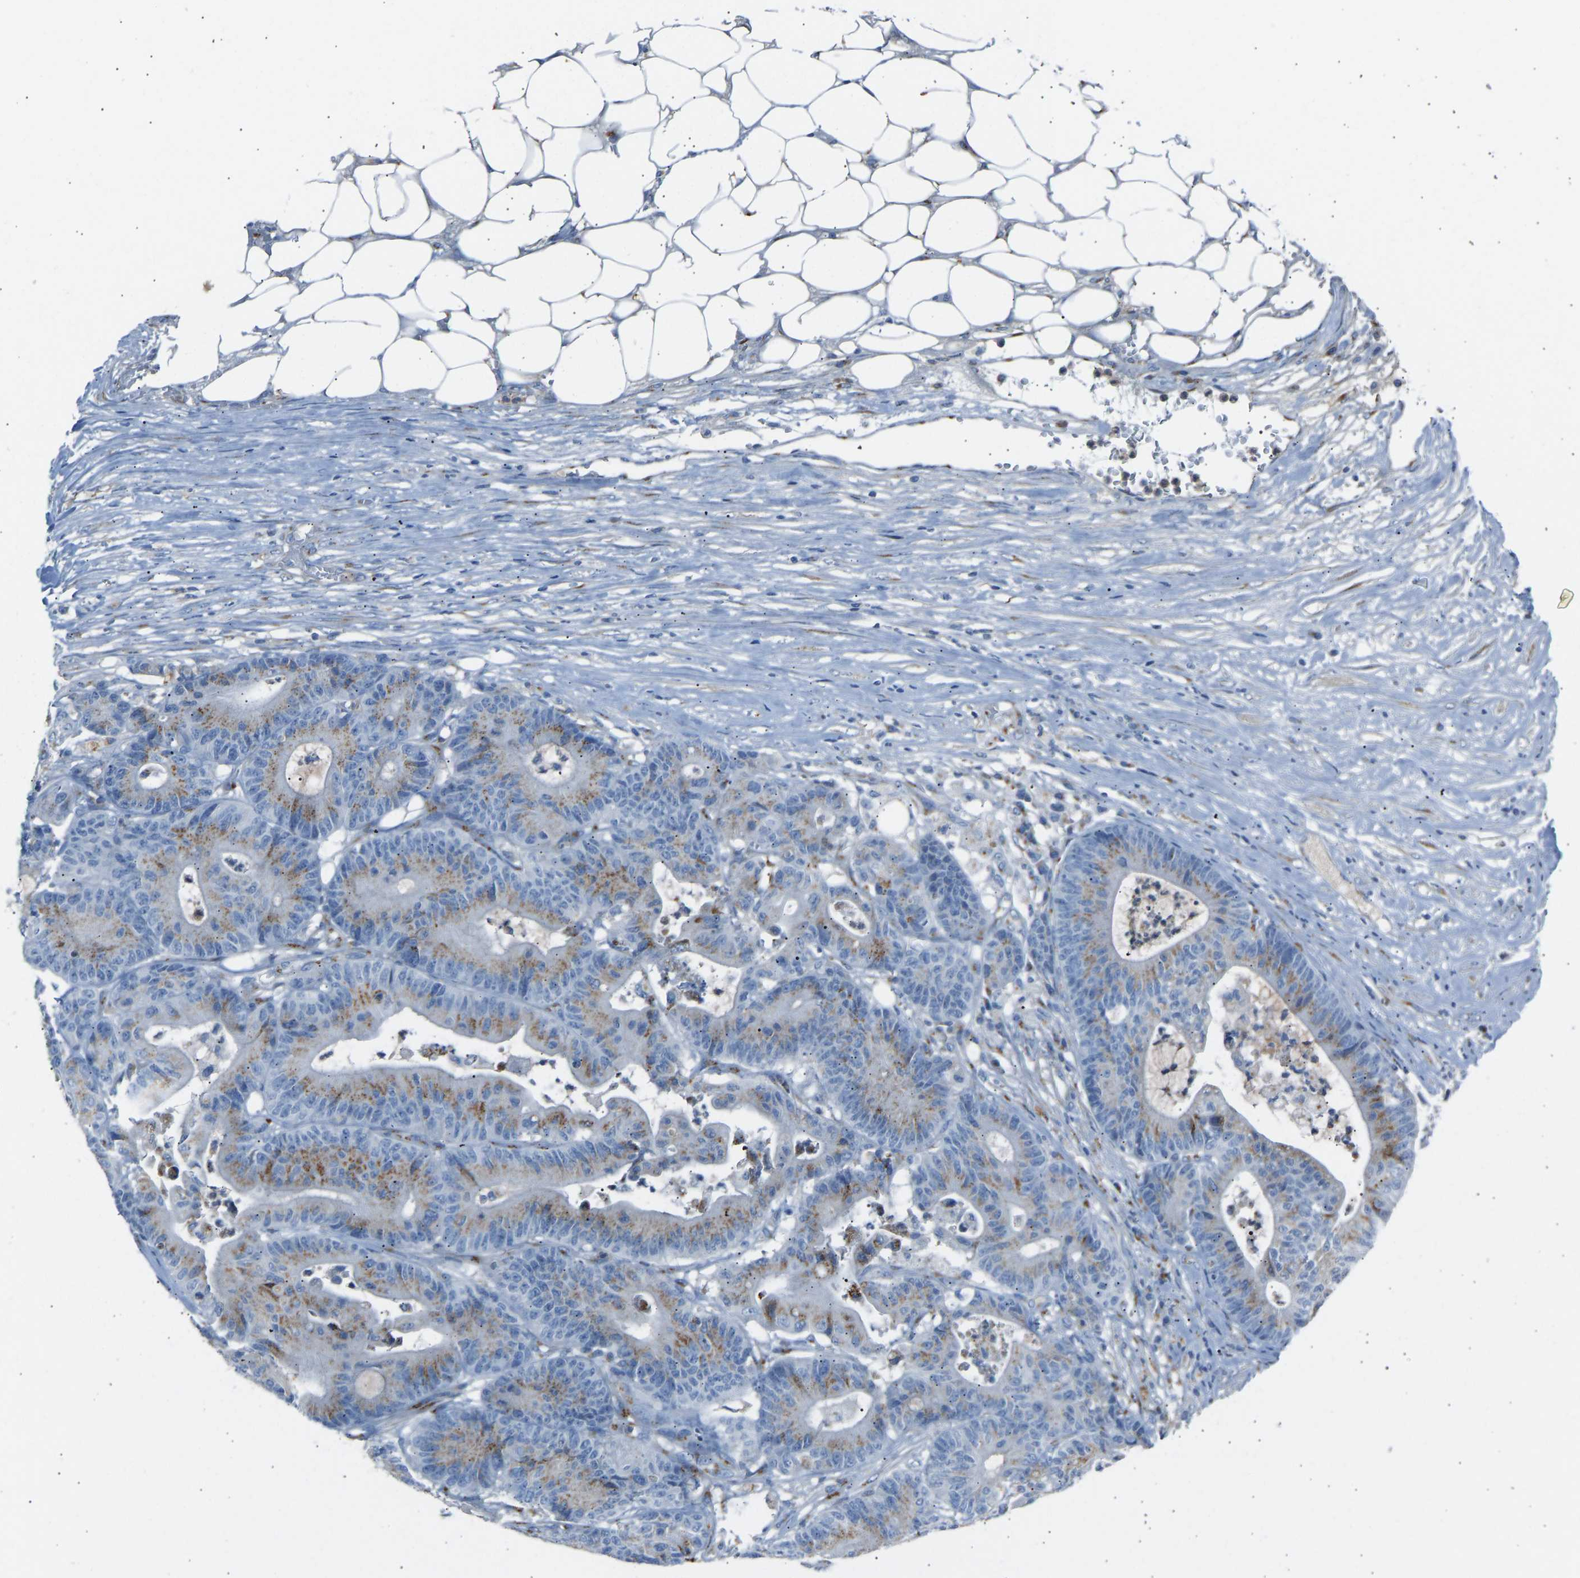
{"staining": {"intensity": "weak", "quantity": ">75%", "location": "cytoplasmic/membranous"}, "tissue": "colorectal cancer", "cell_type": "Tumor cells", "image_type": "cancer", "snomed": [{"axis": "morphology", "description": "Adenocarcinoma, NOS"}, {"axis": "topography", "description": "Colon"}], "caption": "High-magnification brightfield microscopy of colorectal cancer (adenocarcinoma) stained with DAB (brown) and counterstained with hematoxylin (blue). tumor cells exhibit weak cytoplasmic/membranous expression is identified in approximately>75% of cells.", "gene": "CYREN", "patient": {"sex": "female", "age": 84}}